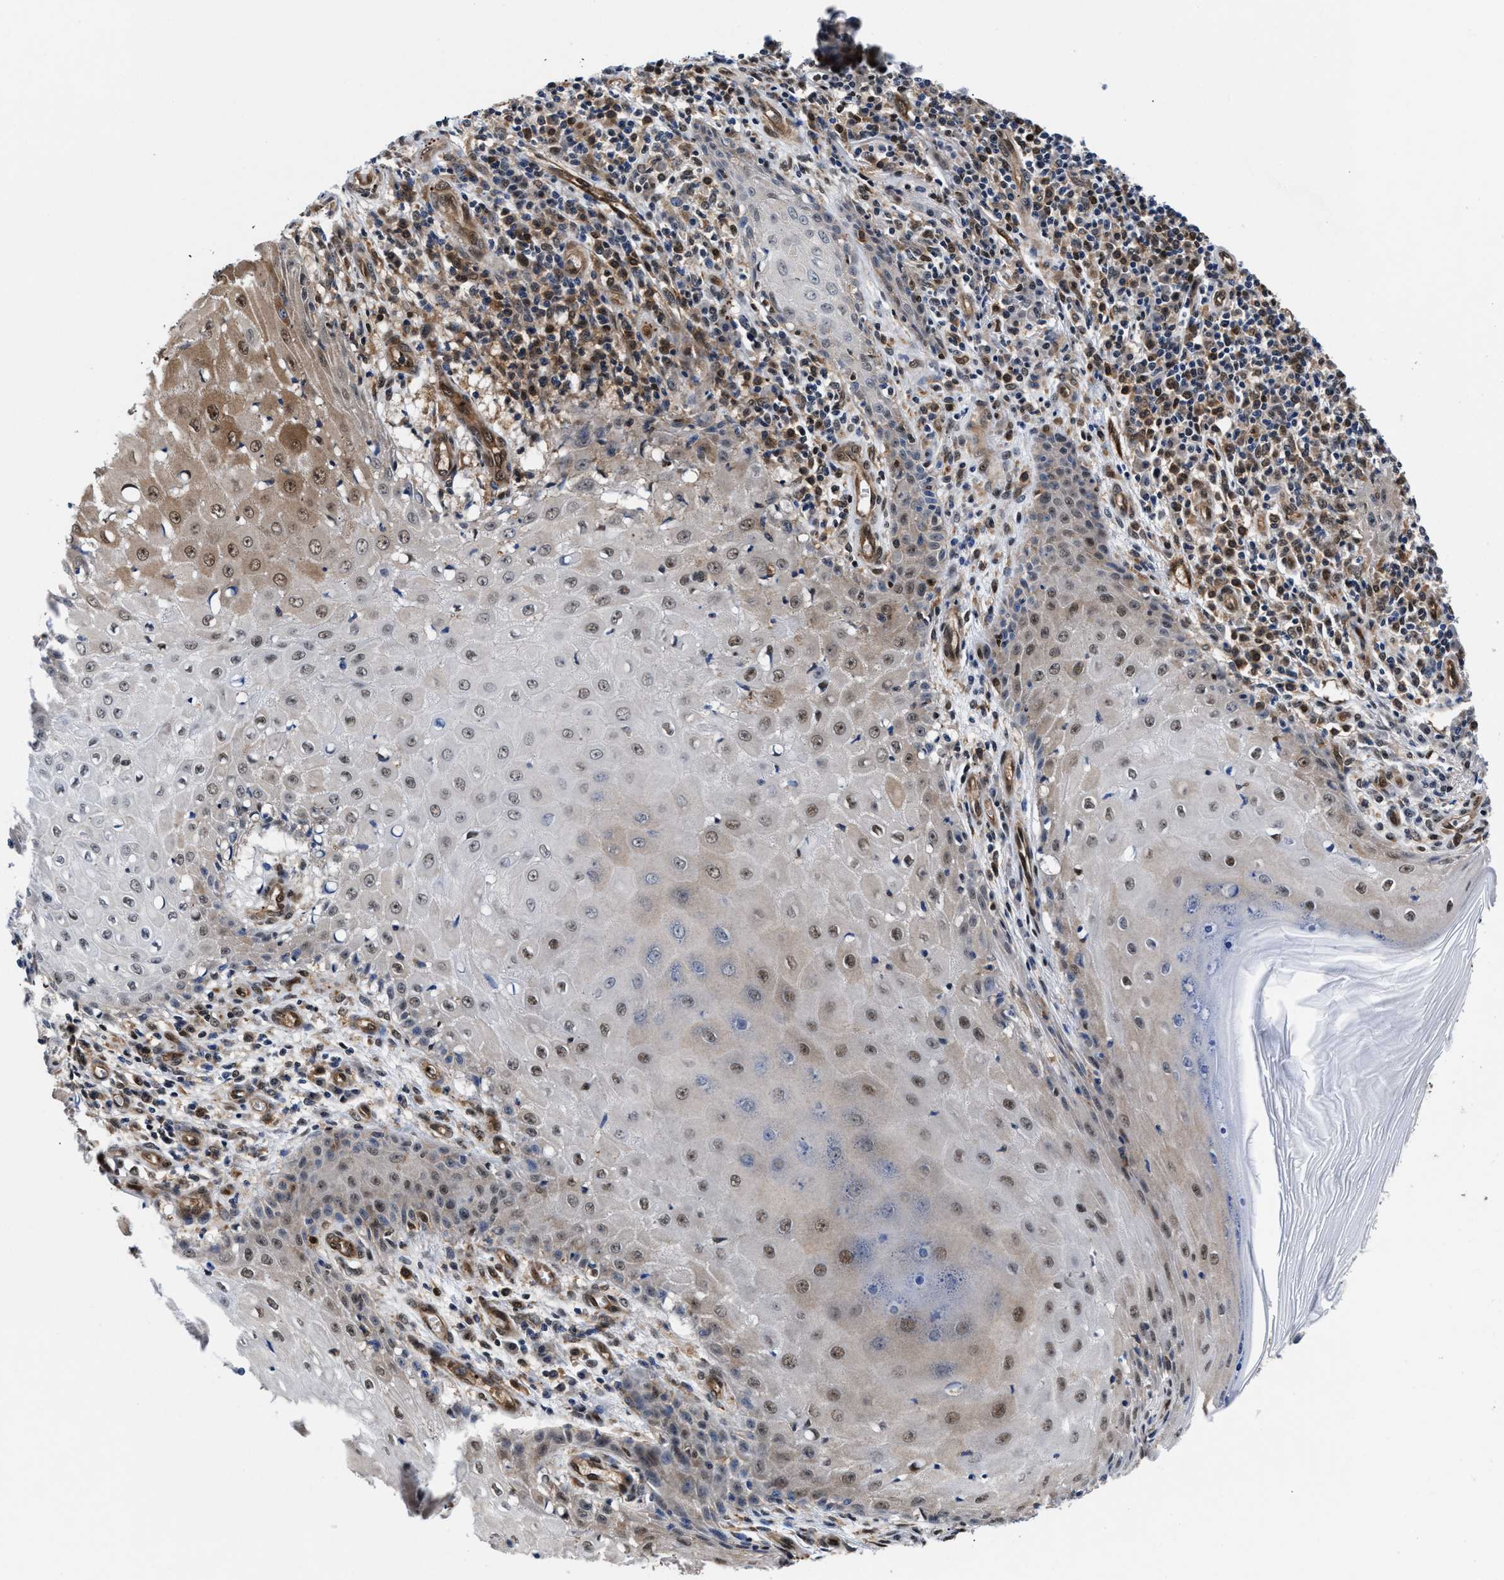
{"staining": {"intensity": "moderate", "quantity": "25%-75%", "location": "cytoplasmic/membranous,nuclear"}, "tissue": "skin cancer", "cell_type": "Tumor cells", "image_type": "cancer", "snomed": [{"axis": "morphology", "description": "Squamous cell carcinoma, NOS"}, {"axis": "topography", "description": "Skin"}], "caption": "IHC (DAB (3,3'-diaminobenzidine)) staining of human squamous cell carcinoma (skin) exhibits moderate cytoplasmic/membranous and nuclear protein positivity in about 25%-75% of tumor cells.", "gene": "ACLY", "patient": {"sex": "female", "age": 73}}